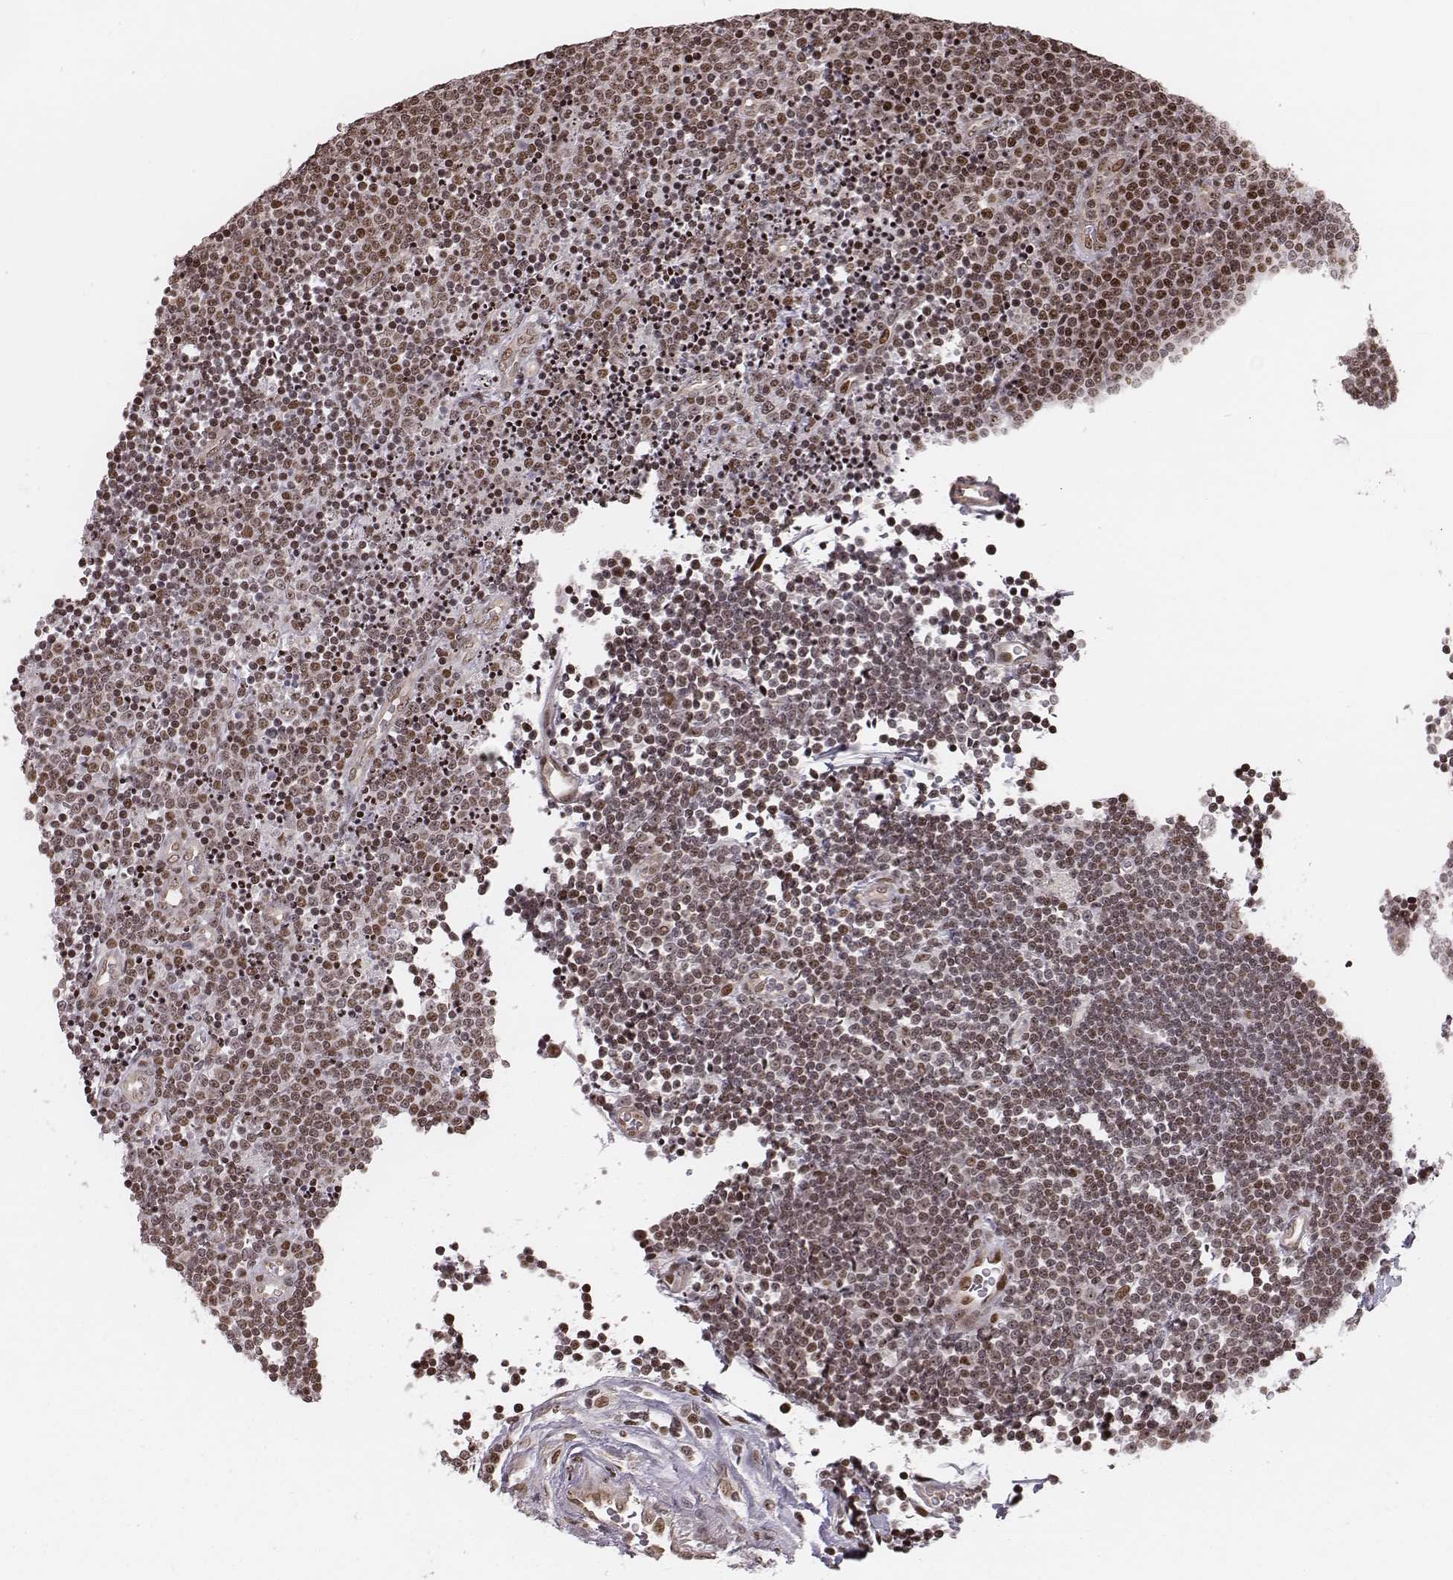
{"staining": {"intensity": "moderate", "quantity": "<25%", "location": "nuclear"}, "tissue": "lymphoma", "cell_type": "Tumor cells", "image_type": "cancer", "snomed": [{"axis": "morphology", "description": "Malignant lymphoma, non-Hodgkin's type, Low grade"}, {"axis": "topography", "description": "Brain"}], "caption": "The micrograph demonstrates immunohistochemical staining of lymphoma. There is moderate nuclear staining is appreciated in about <25% of tumor cells. (Stains: DAB (3,3'-diaminobenzidine) in brown, nuclei in blue, Microscopy: brightfield microscopy at high magnification).", "gene": "VRK3", "patient": {"sex": "female", "age": 66}}